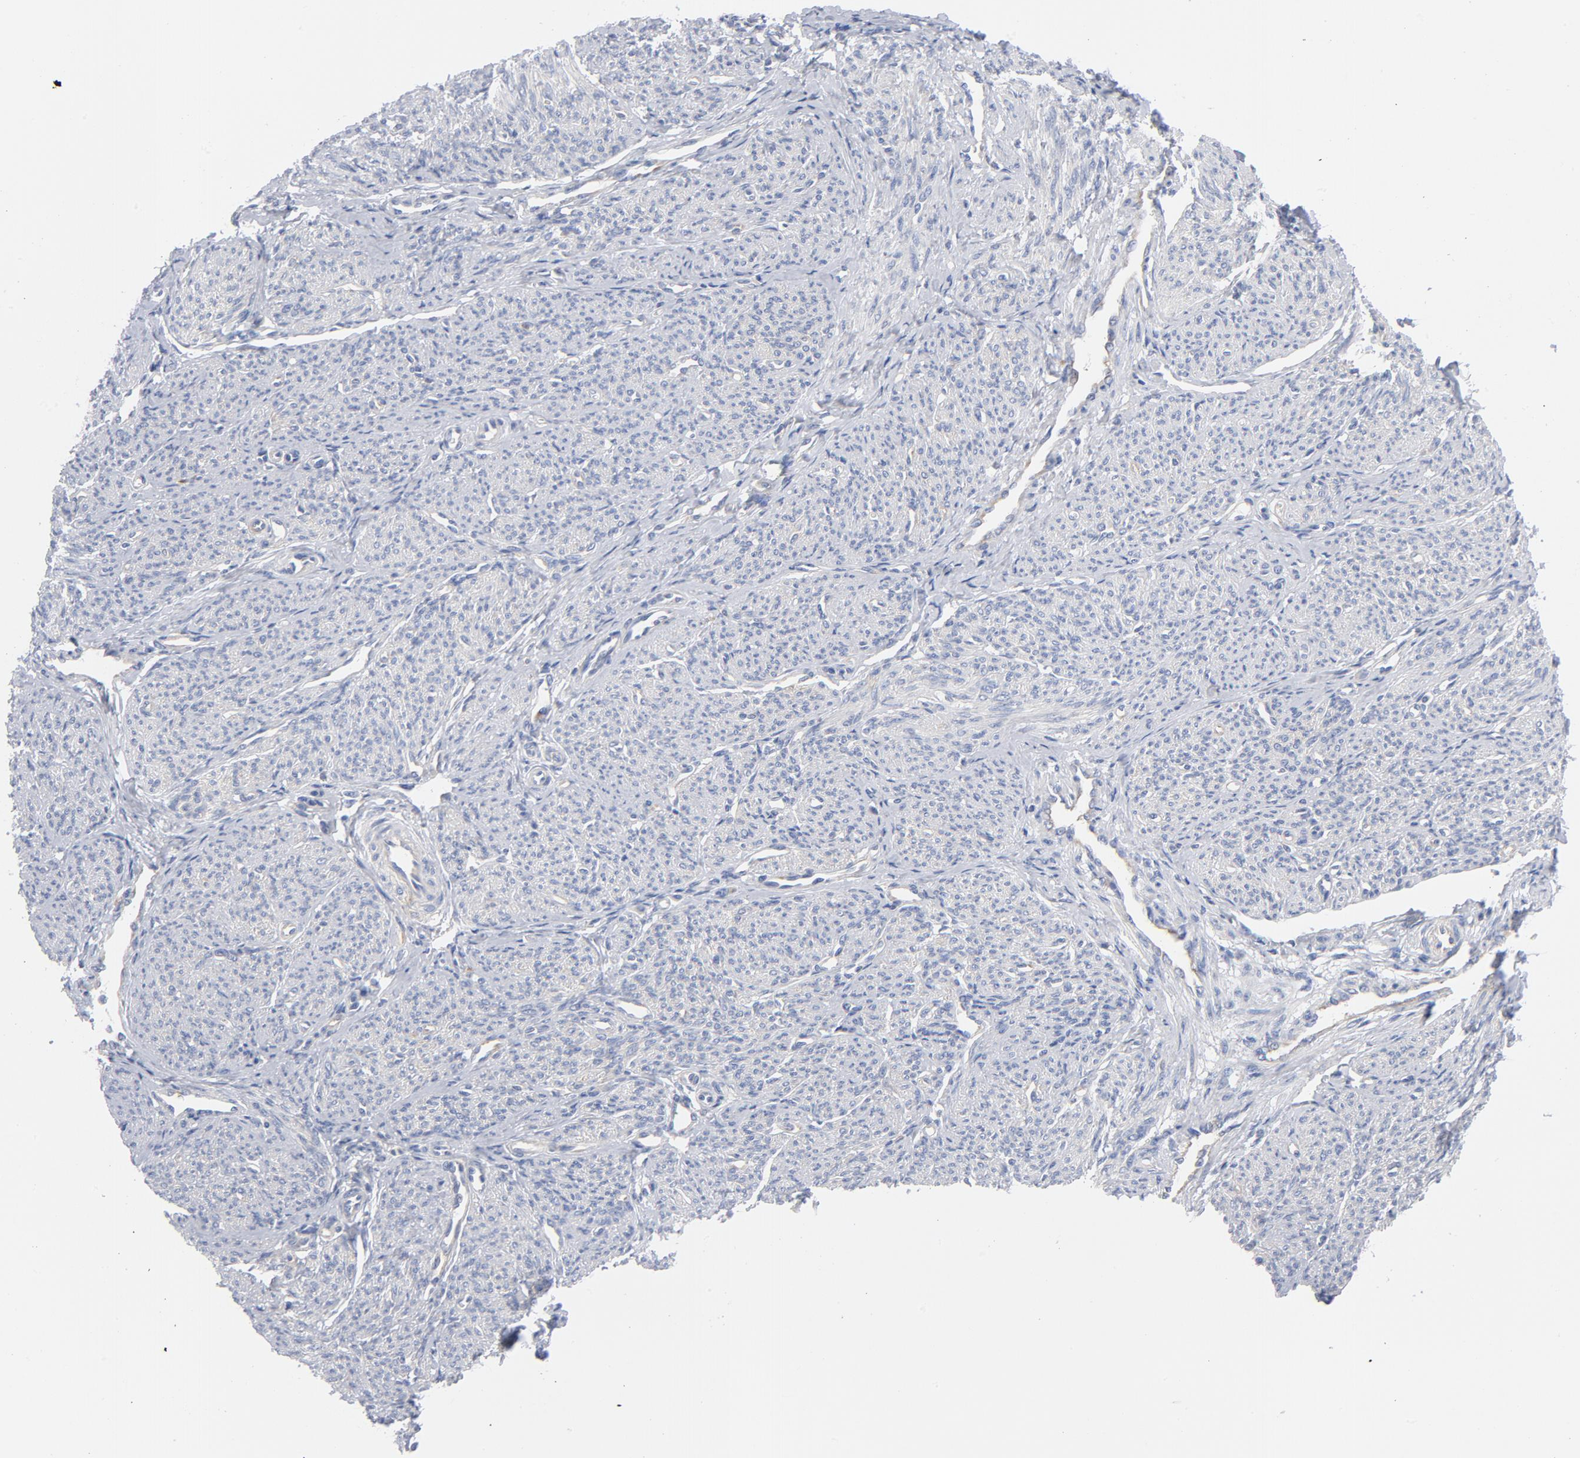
{"staining": {"intensity": "negative", "quantity": "none", "location": "none"}, "tissue": "smooth muscle", "cell_type": "Smooth muscle cells", "image_type": "normal", "snomed": [{"axis": "morphology", "description": "Normal tissue, NOS"}, {"axis": "topography", "description": "Smooth muscle"}], "caption": "Immunohistochemistry image of normal smooth muscle: human smooth muscle stained with DAB reveals no significant protein positivity in smooth muscle cells. Brightfield microscopy of IHC stained with DAB (3,3'-diaminobenzidine) (brown) and hematoxylin (blue), captured at high magnification.", "gene": "CD86", "patient": {"sex": "female", "age": 65}}